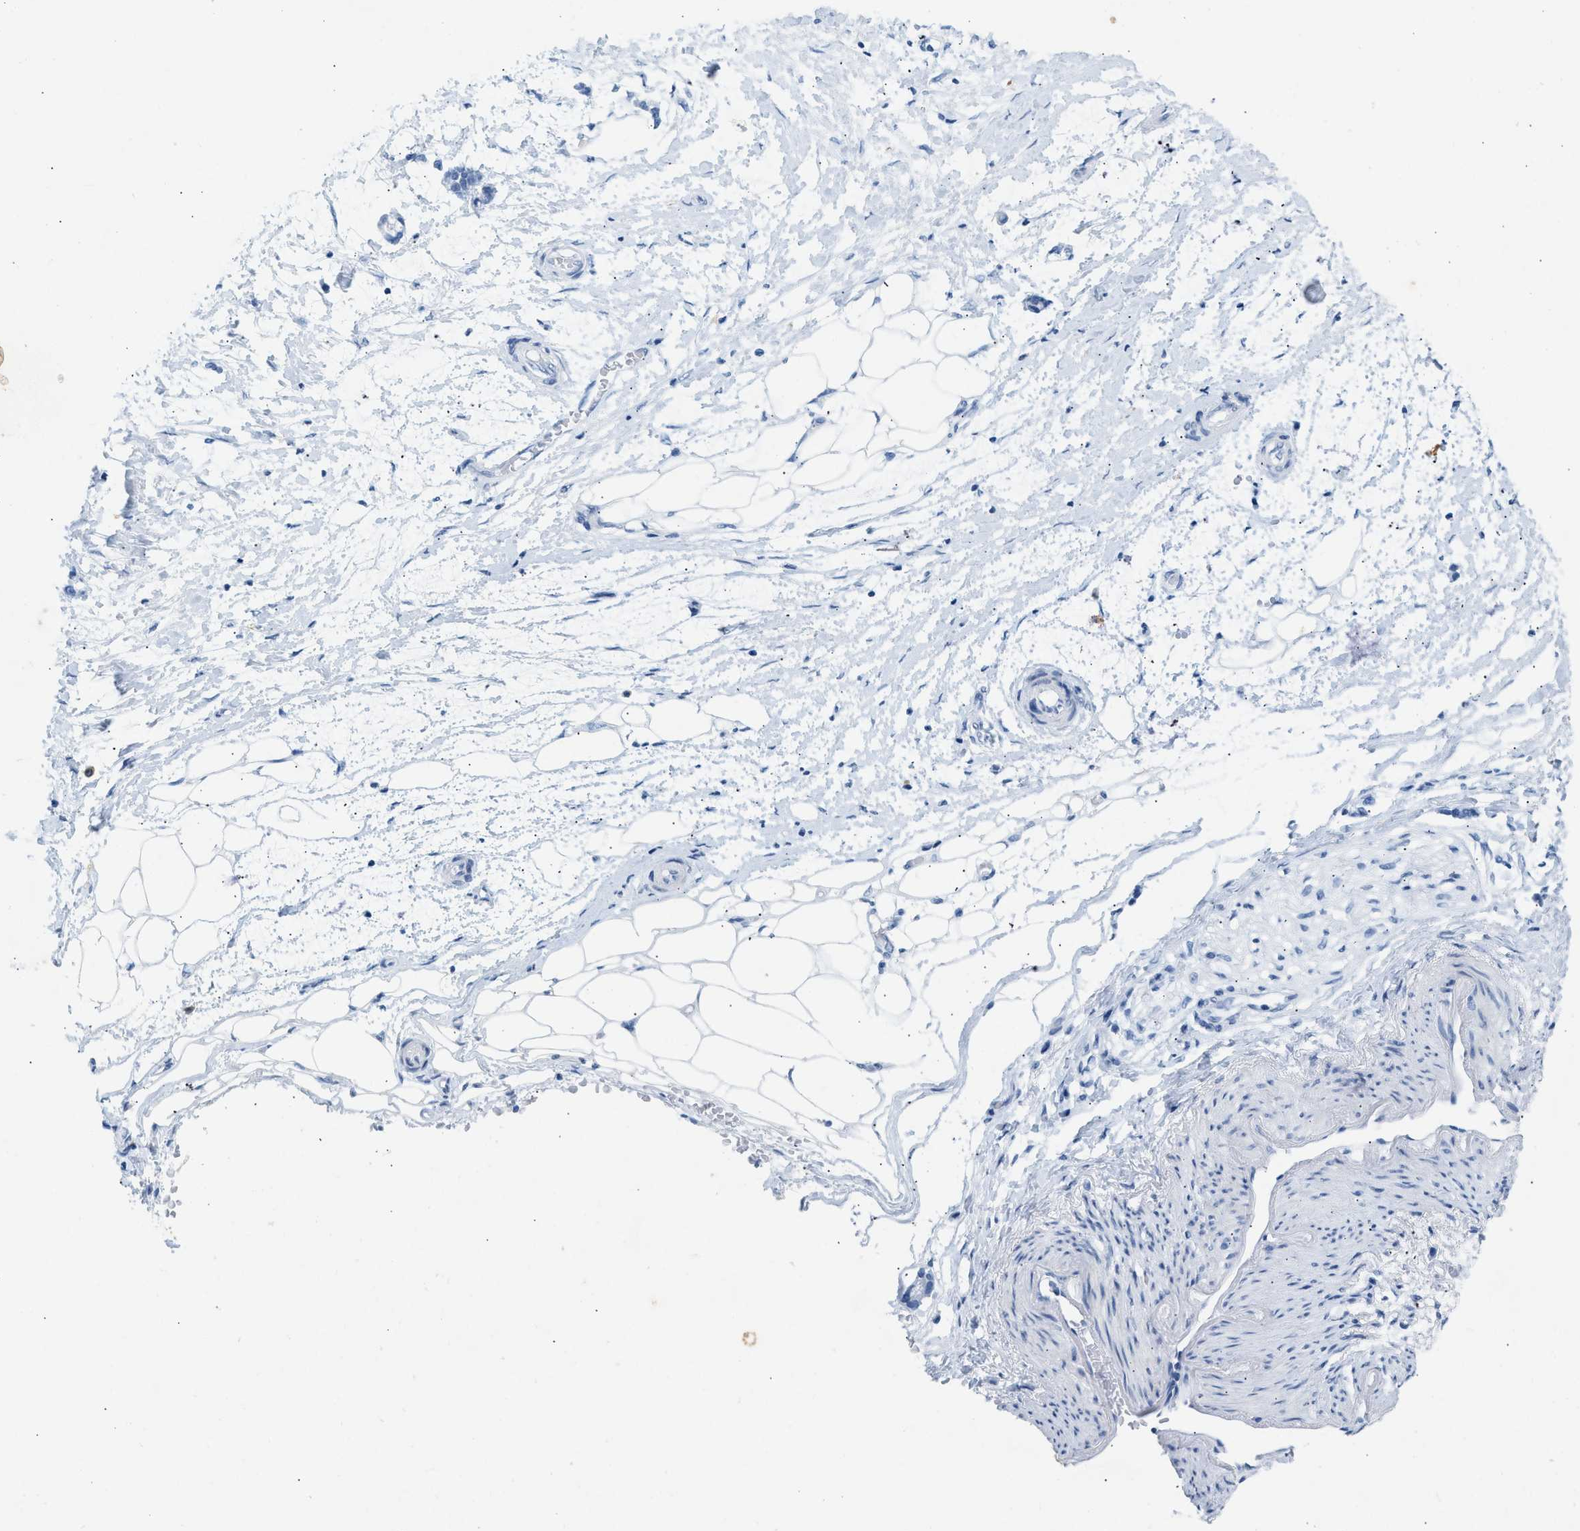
{"staining": {"intensity": "negative", "quantity": "none", "location": "none"}, "tissue": "adipose tissue", "cell_type": "Adipocytes", "image_type": "normal", "snomed": [{"axis": "morphology", "description": "Normal tissue, NOS"}, {"axis": "morphology", "description": "Adenocarcinoma, NOS"}, {"axis": "topography", "description": "Colon"}, {"axis": "topography", "description": "Peripheral nerve tissue"}], "caption": "This is a micrograph of IHC staining of unremarkable adipose tissue, which shows no staining in adipocytes.", "gene": "HHATL", "patient": {"sex": "male", "age": 14}}